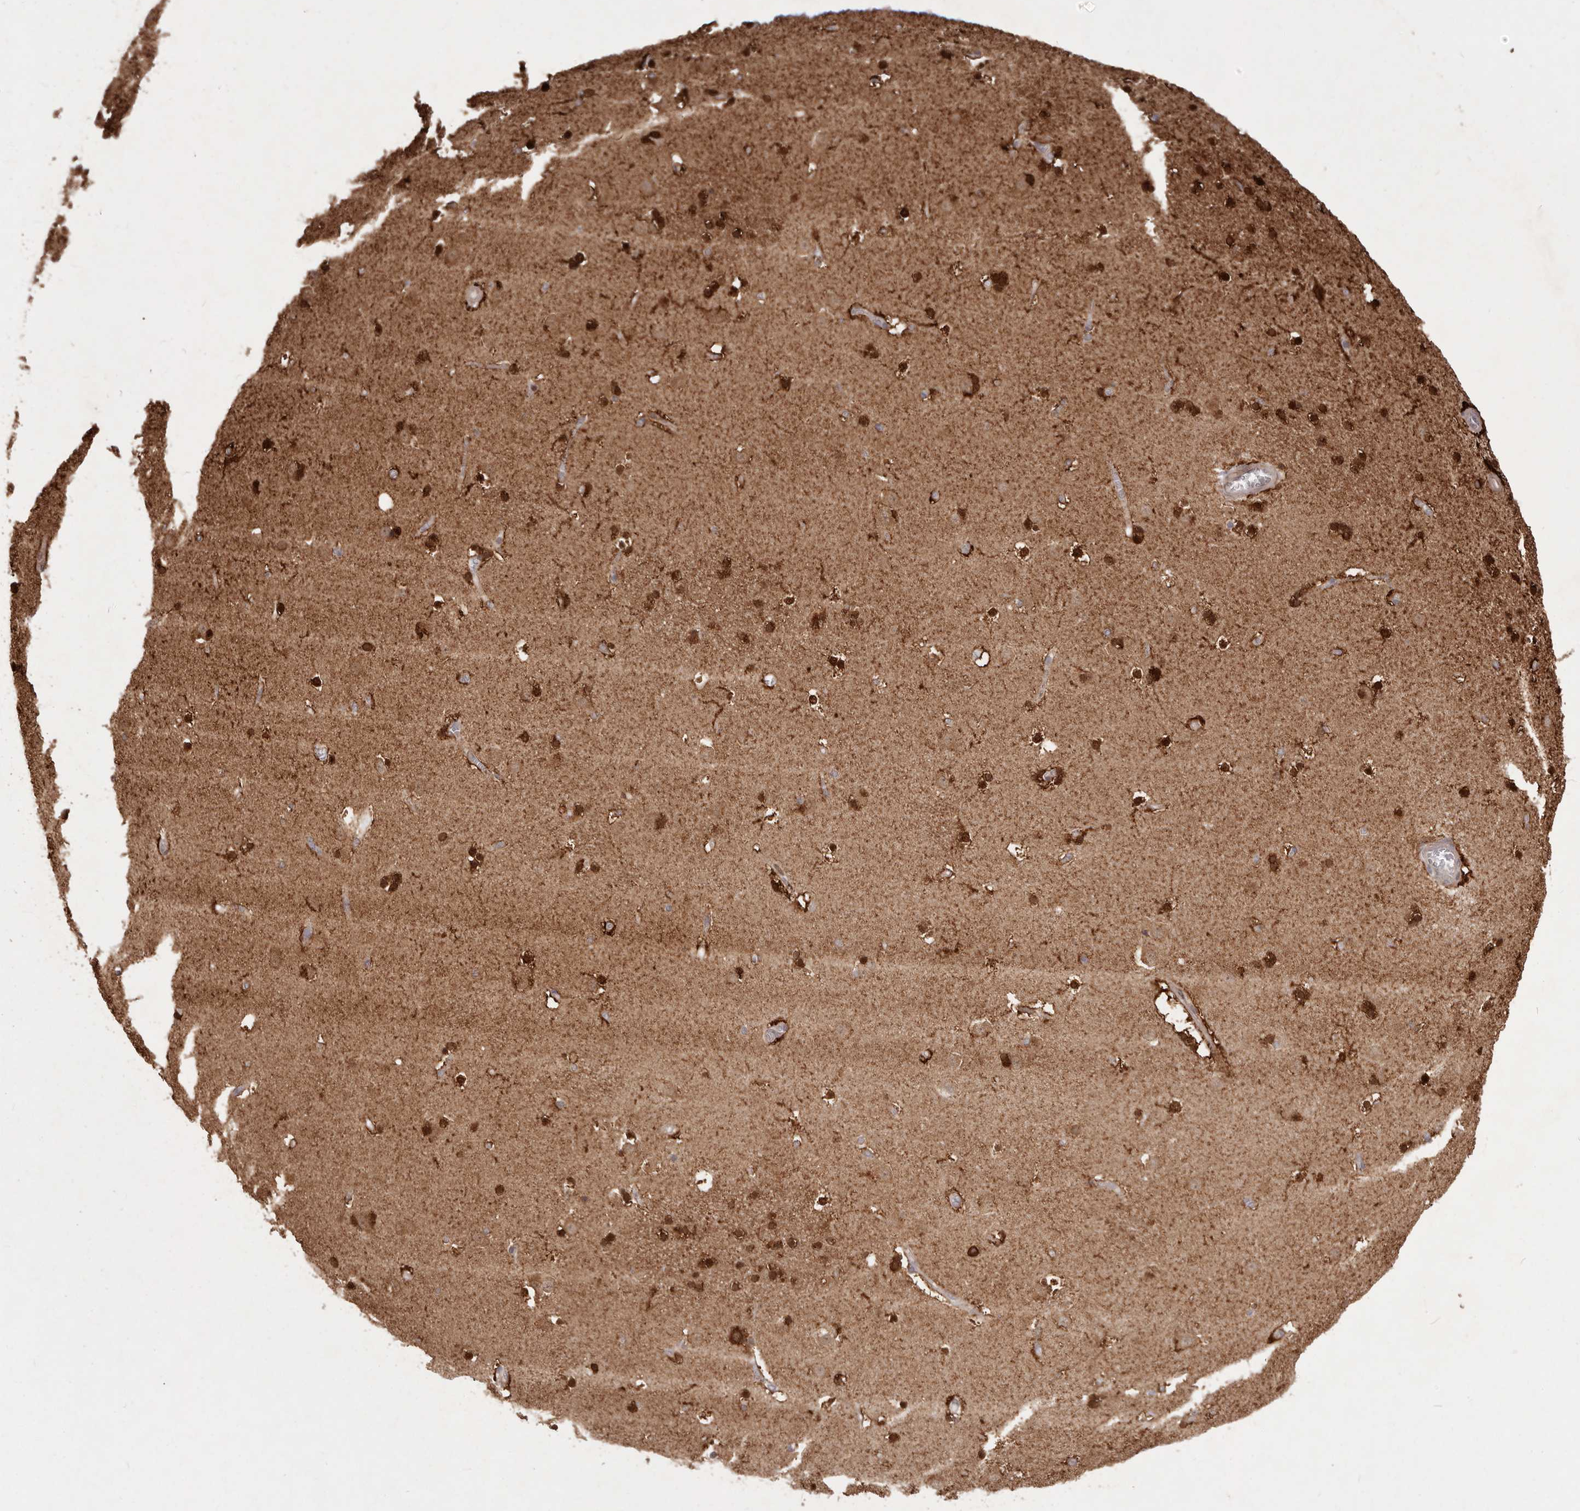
{"staining": {"intensity": "strong", "quantity": ">75%", "location": "cytoplasmic/membranous,nuclear"}, "tissue": "caudate", "cell_type": "Glial cells", "image_type": "normal", "snomed": [{"axis": "morphology", "description": "Normal tissue, NOS"}, {"axis": "topography", "description": "Lateral ventricle wall"}], "caption": "Protein analysis of unremarkable caudate demonstrates strong cytoplasmic/membranous,nuclear expression in approximately >75% of glial cells.", "gene": "GFOD1", "patient": {"sex": "male", "age": 45}}